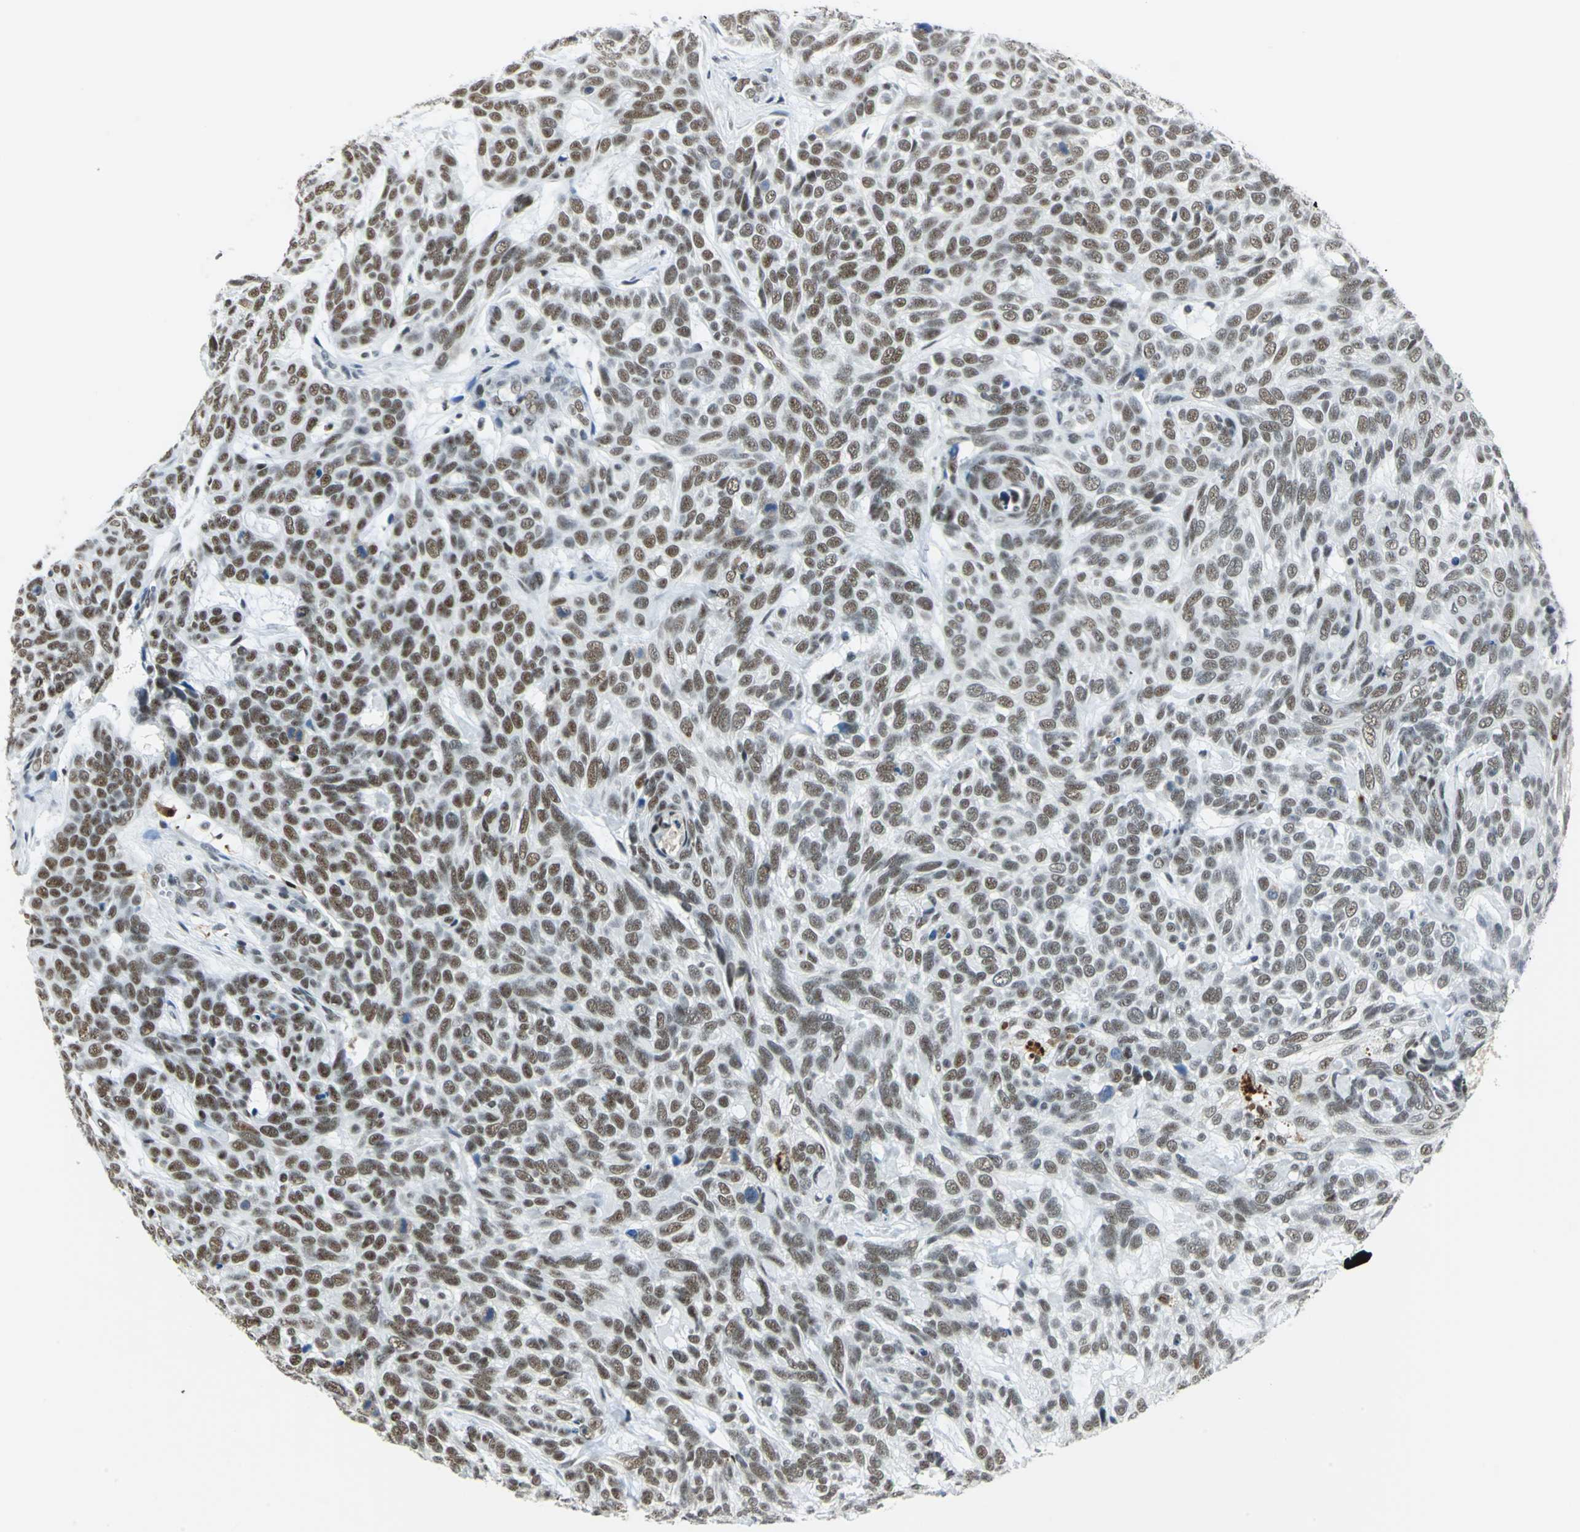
{"staining": {"intensity": "strong", "quantity": ">75%", "location": "nuclear"}, "tissue": "skin cancer", "cell_type": "Tumor cells", "image_type": "cancer", "snomed": [{"axis": "morphology", "description": "Basal cell carcinoma"}, {"axis": "topography", "description": "Skin"}], "caption": "A histopathology image of human skin basal cell carcinoma stained for a protein displays strong nuclear brown staining in tumor cells.", "gene": "MTMR10", "patient": {"sex": "male", "age": 87}}